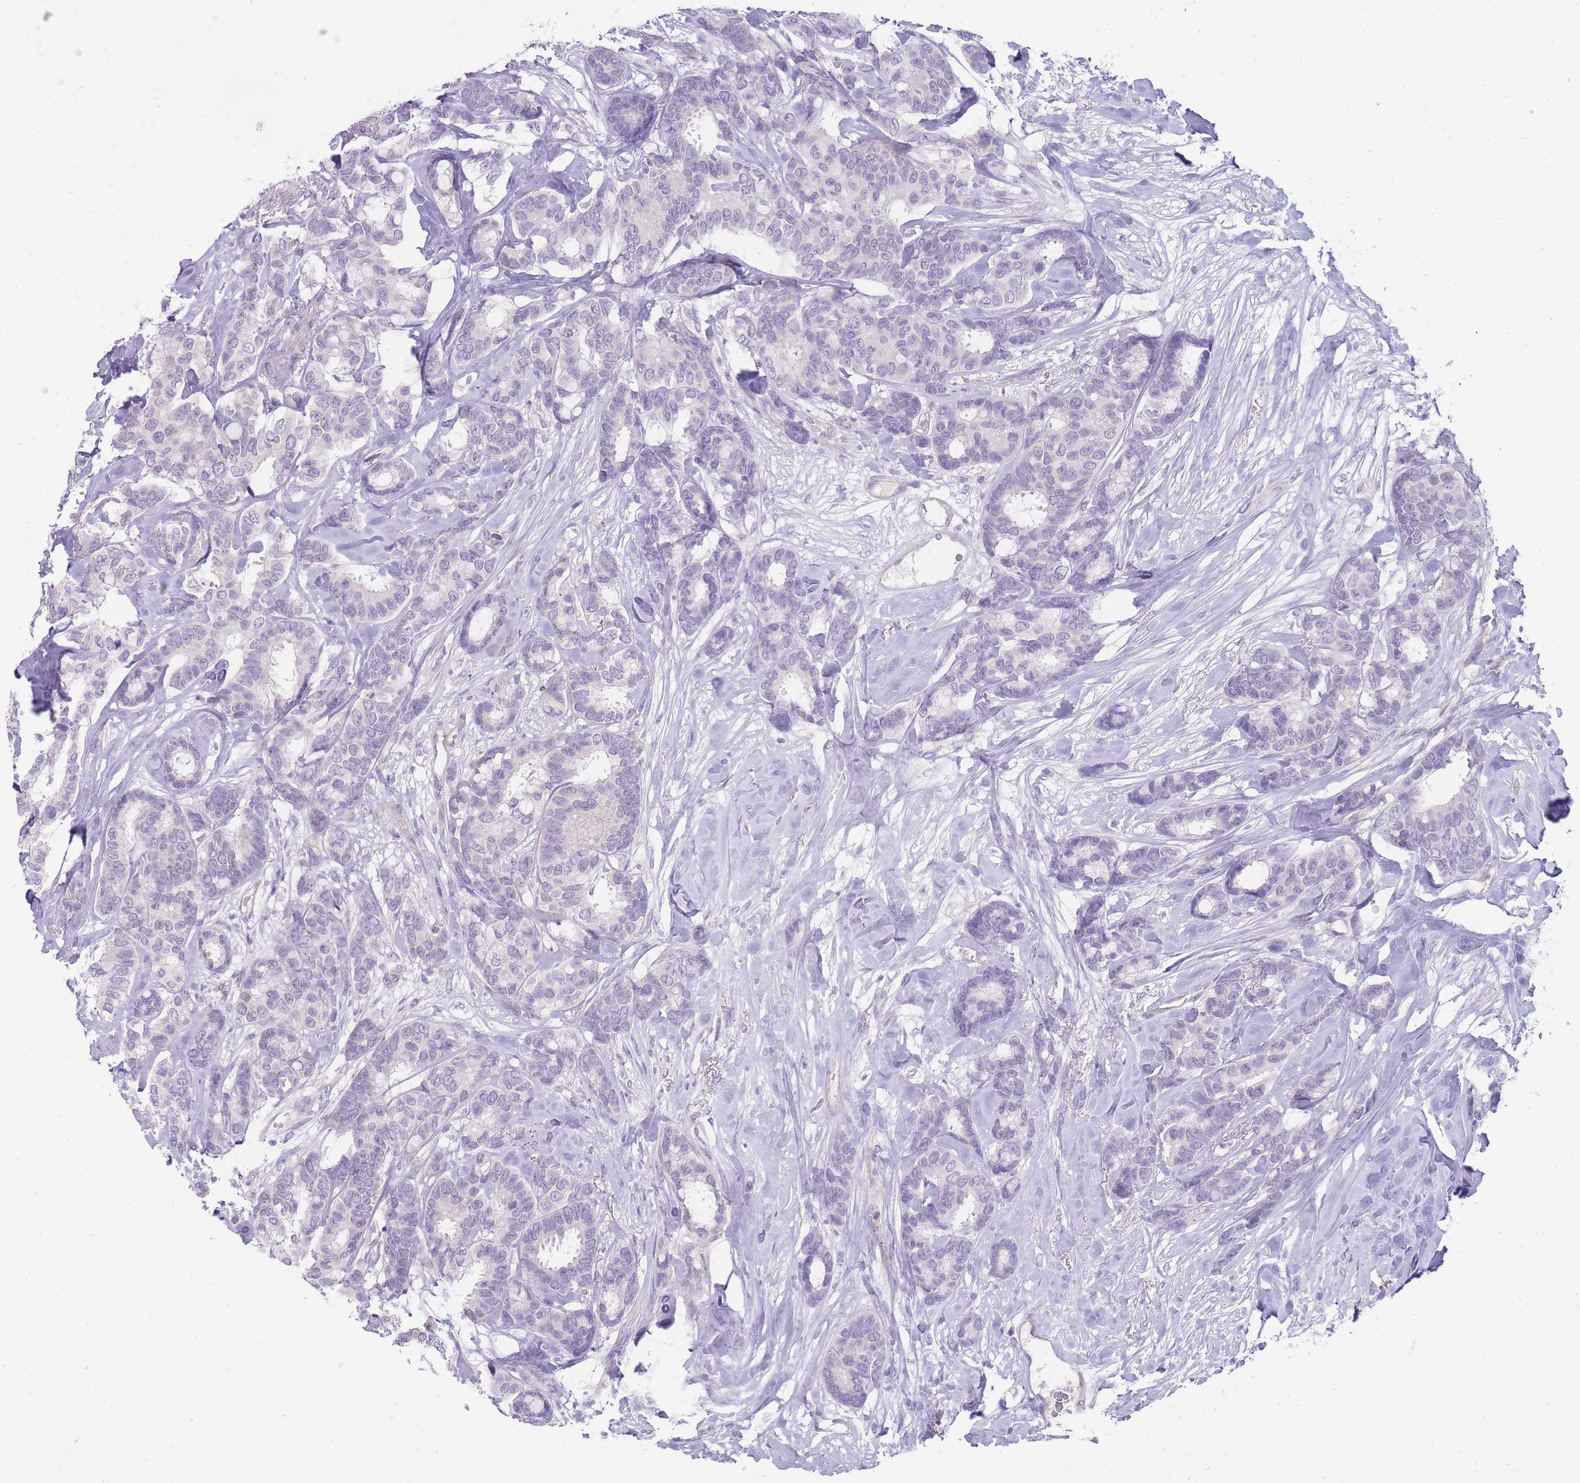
{"staining": {"intensity": "negative", "quantity": "none", "location": "none"}, "tissue": "breast cancer", "cell_type": "Tumor cells", "image_type": "cancer", "snomed": [{"axis": "morphology", "description": "Duct carcinoma"}, {"axis": "topography", "description": "Breast"}], "caption": "IHC photomicrograph of invasive ductal carcinoma (breast) stained for a protein (brown), which demonstrates no staining in tumor cells.", "gene": "ERICH4", "patient": {"sex": "female", "age": 87}}